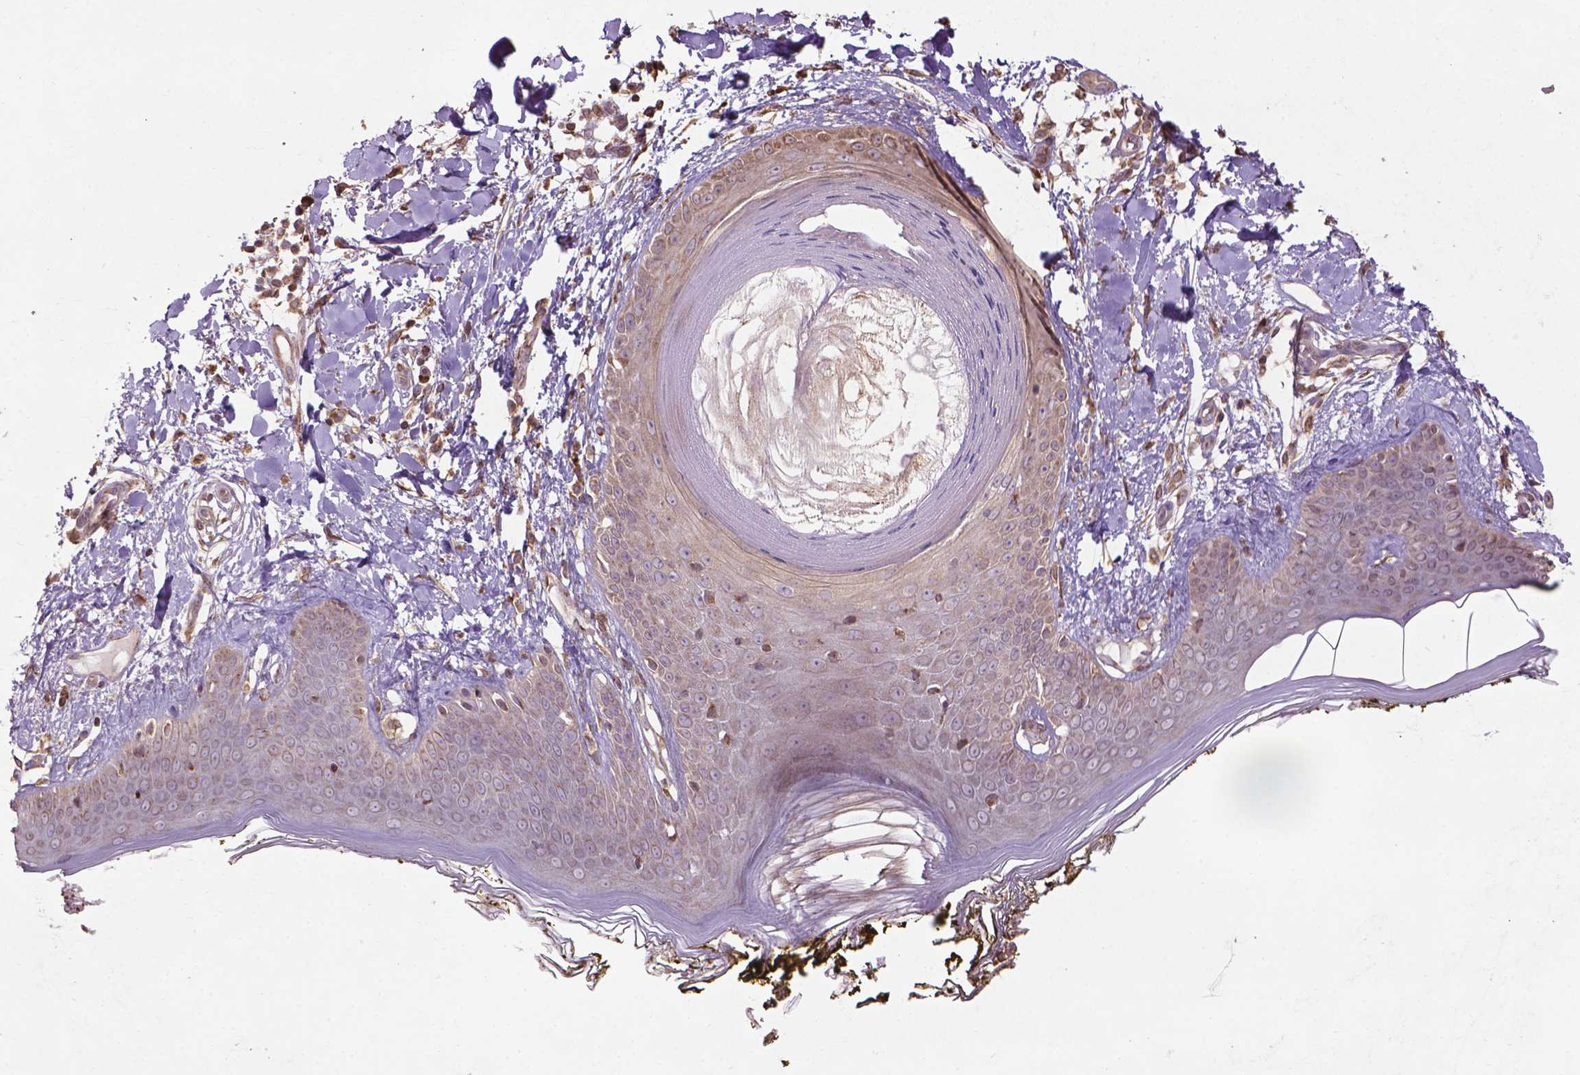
{"staining": {"intensity": "moderate", "quantity": ">75%", "location": "cytoplasmic/membranous"}, "tissue": "skin", "cell_type": "Fibroblasts", "image_type": "normal", "snomed": [{"axis": "morphology", "description": "Normal tissue, NOS"}, {"axis": "topography", "description": "Skin"}], "caption": "A photomicrograph of human skin stained for a protein exhibits moderate cytoplasmic/membranous brown staining in fibroblasts. The staining is performed using DAB (3,3'-diaminobenzidine) brown chromogen to label protein expression. The nuclei are counter-stained blue using hematoxylin.", "gene": "GAS1", "patient": {"sex": "female", "age": 34}}